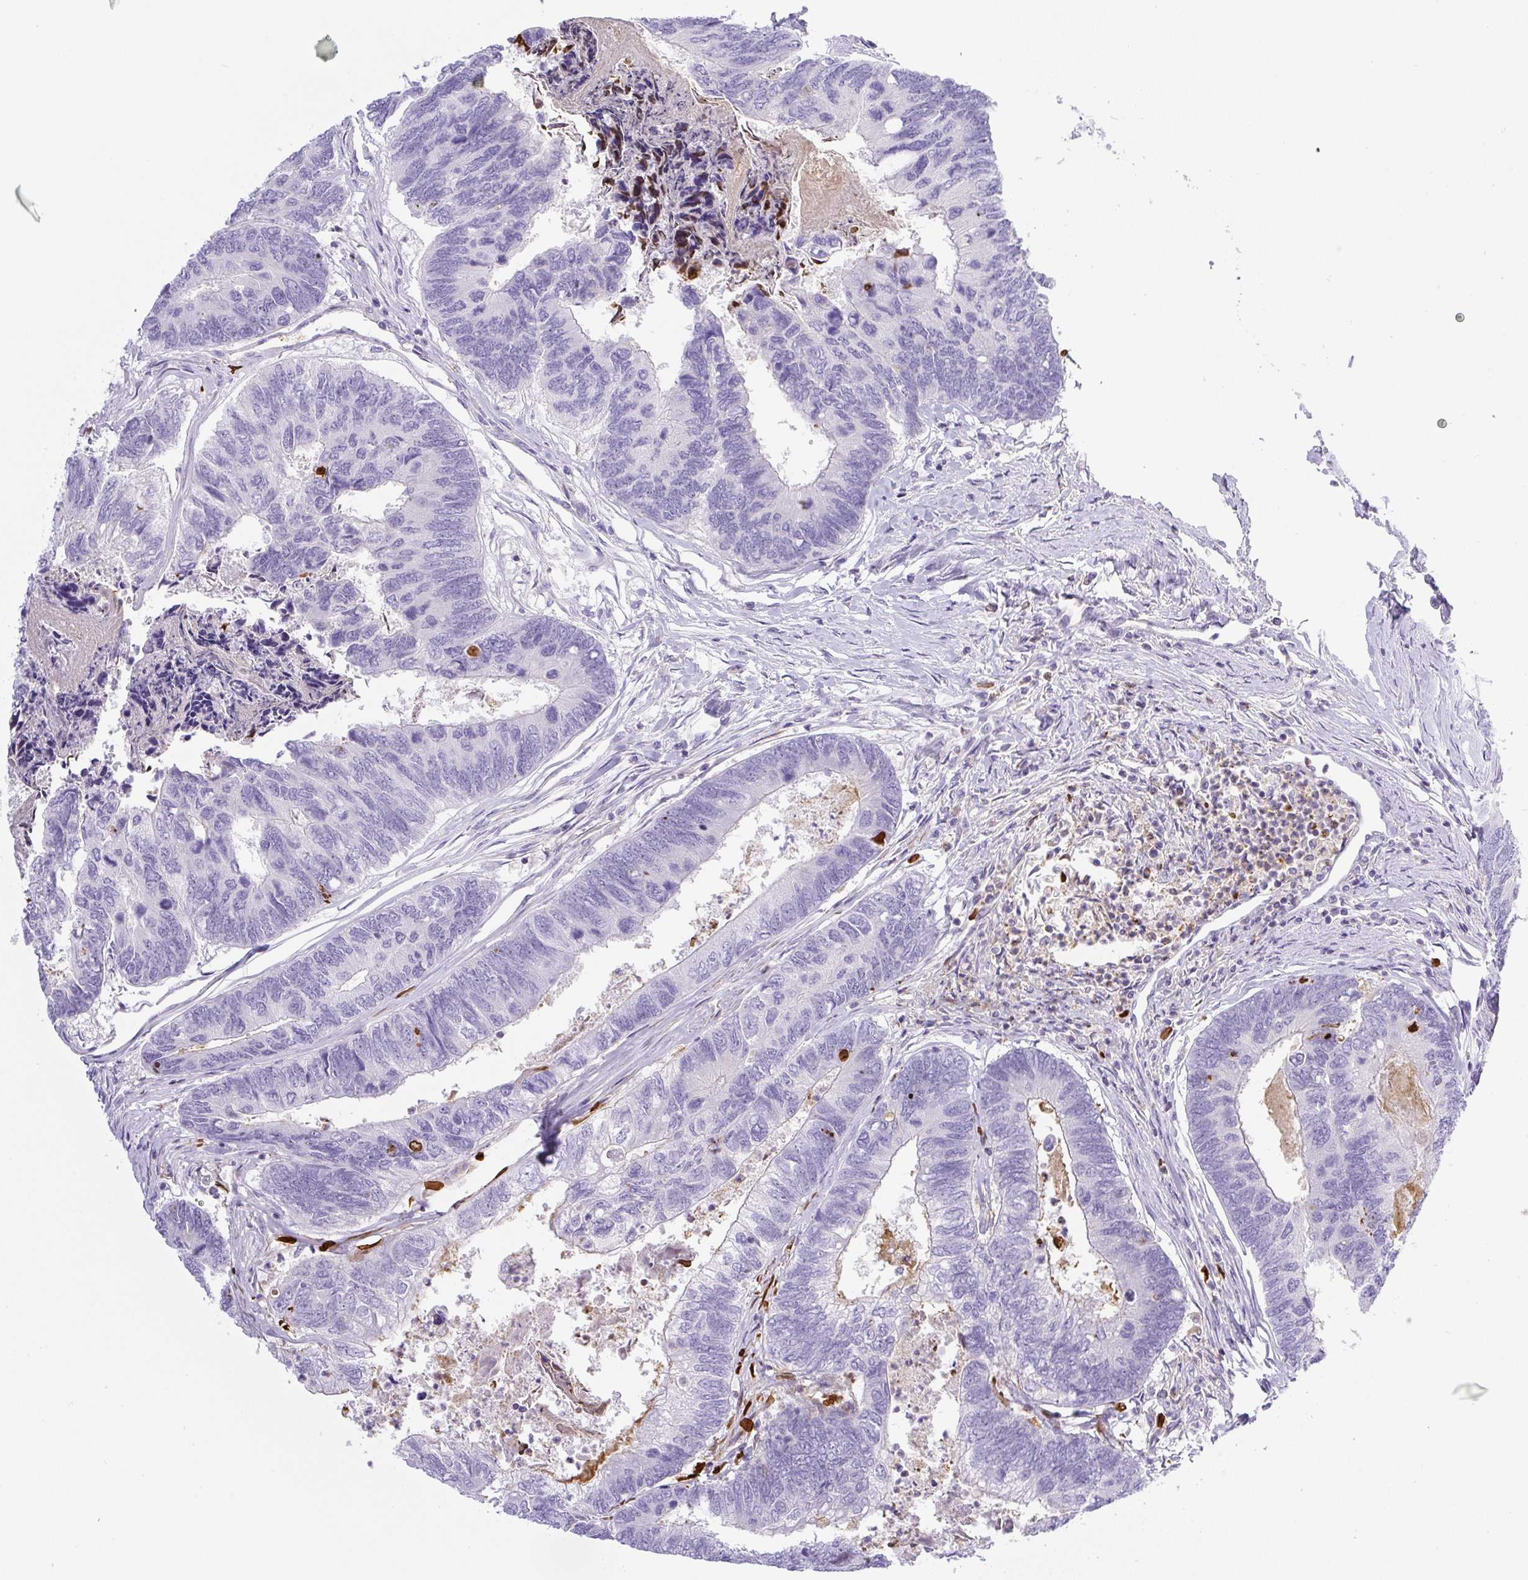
{"staining": {"intensity": "negative", "quantity": "none", "location": "none"}, "tissue": "colorectal cancer", "cell_type": "Tumor cells", "image_type": "cancer", "snomed": [{"axis": "morphology", "description": "Adenocarcinoma, NOS"}, {"axis": "topography", "description": "Colon"}], "caption": "Immunohistochemistry (IHC) of human colorectal adenocarcinoma exhibits no expression in tumor cells. (DAB immunohistochemistry (IHC) with hematoxylin counter stain).", "gene": "PIP5KL1", "patient": {"sex": "female", "age": 67}}